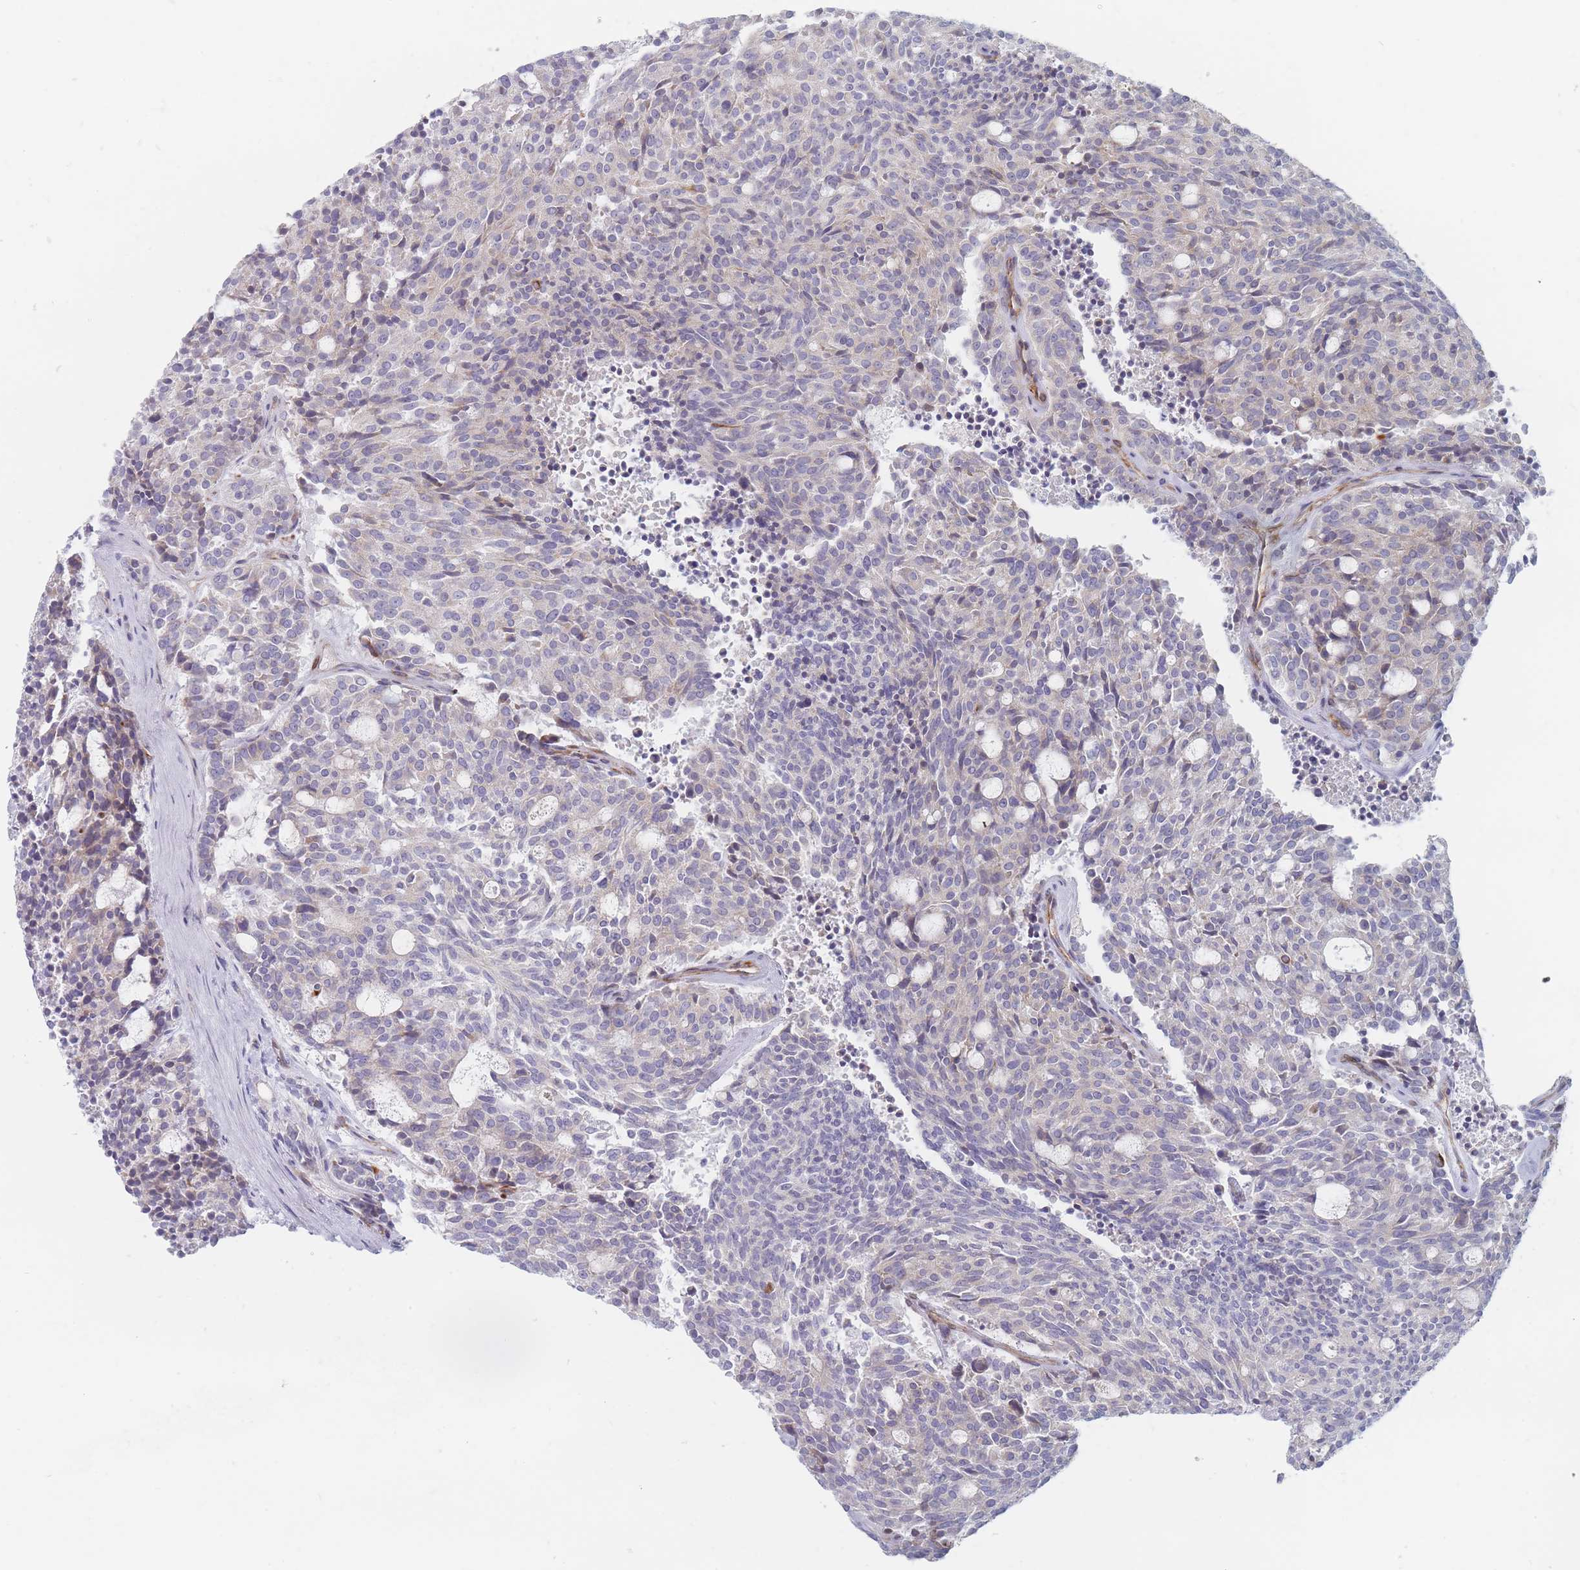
{"staining": {"intensity": "negative", "quantity": "none", "location": "none"}, "tissue": "carcinoid", "cell_type": "Tumor cells", "image_type": "cancer", "snomed": [{"axis": "morphology", "description": "Carcinoid, malignant, NOS"}, {"axis": "topography", "description": "Pancreas"}], "caption": "Tumor cells are negative for brown protein staining in carcinoid. The staining was performed using DAB (3,3'-diaminobenzidine) to visualize the protein expression in brown, while the nuclei were stained in blue with hematoxylin (Magnification: 20x).", "gene": "ERBIN", "patient": {"sex": "female", "age": 54}}